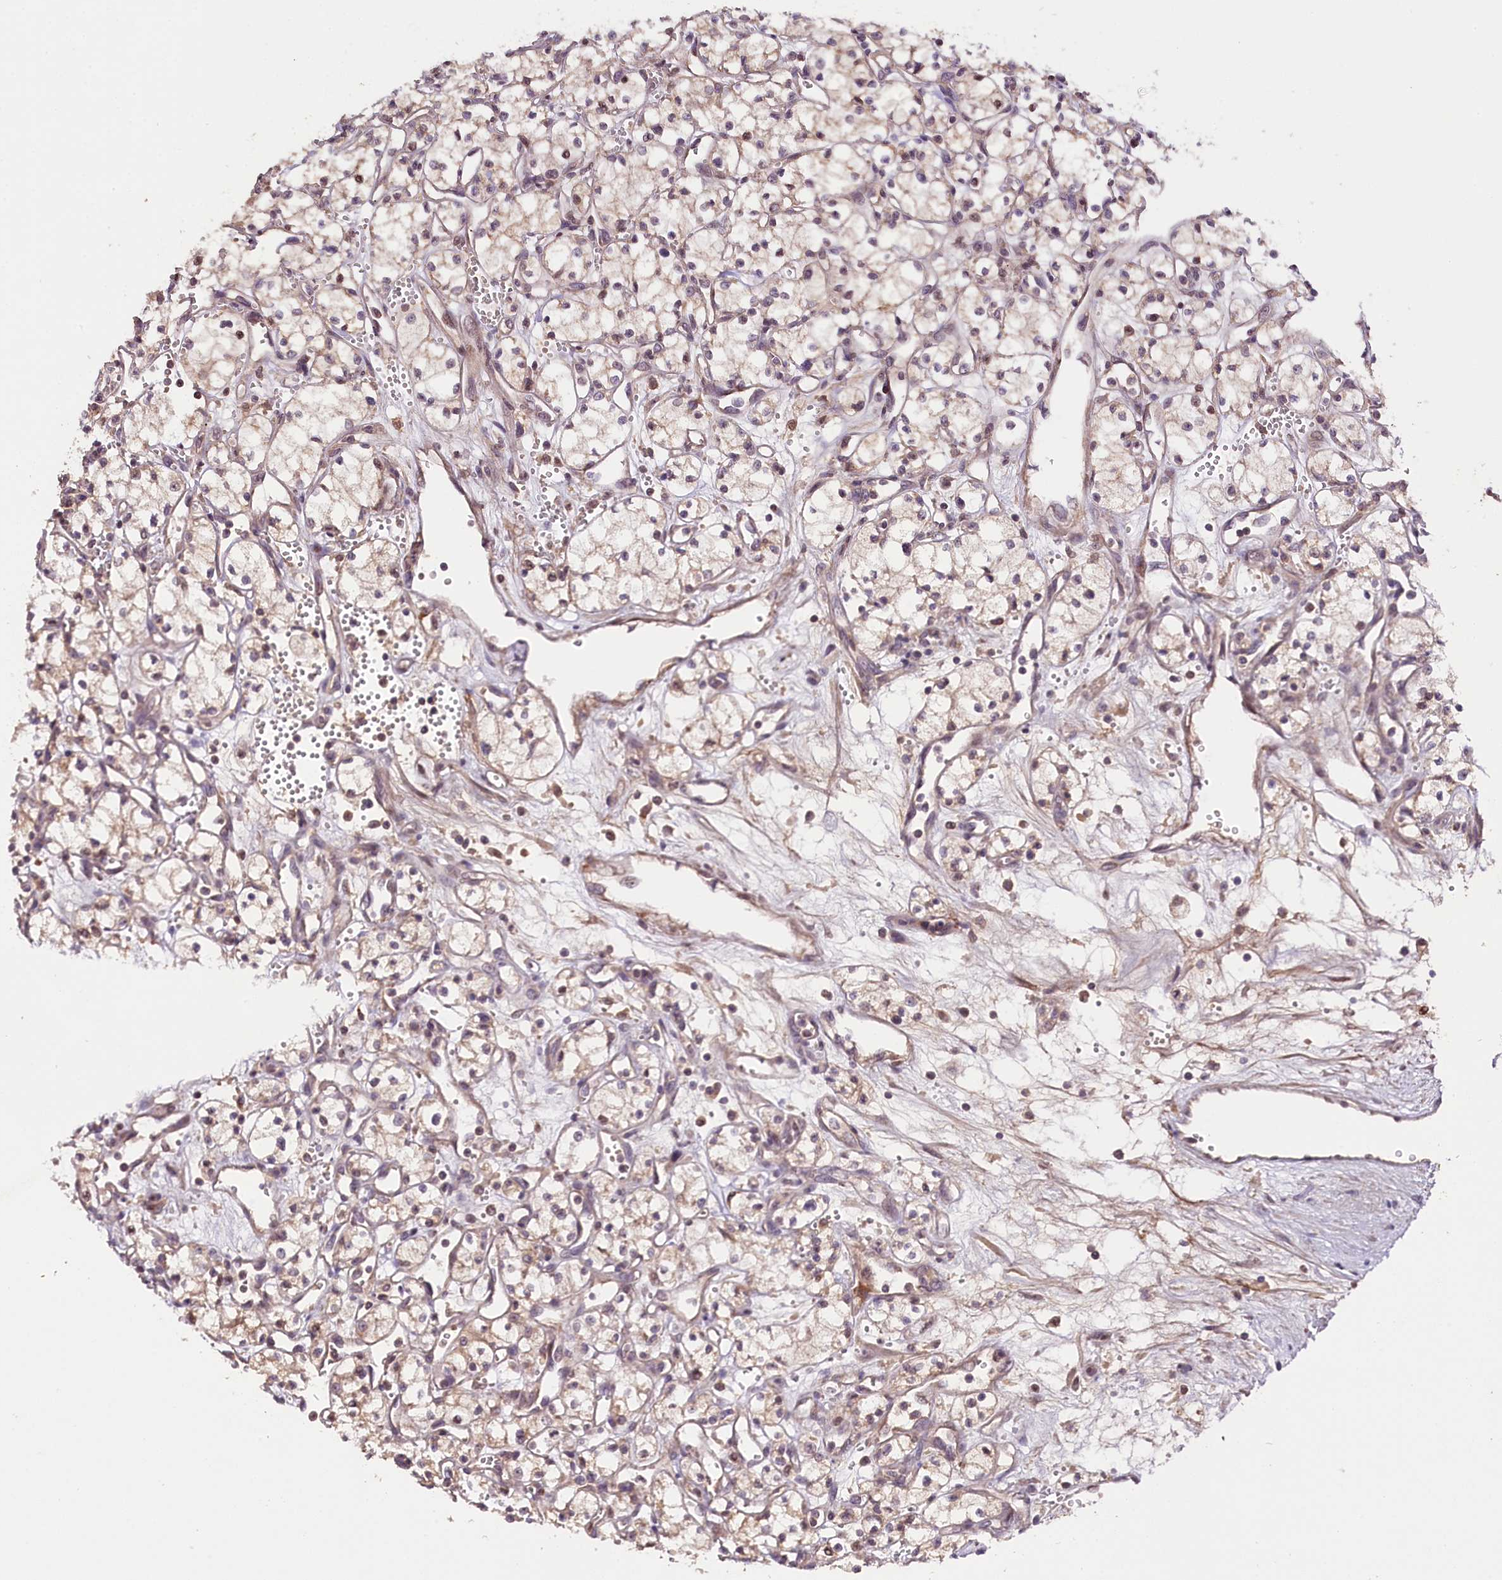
{"staining": {"intensity": "weak", "quantity": "25%-75%", "location": "cytoplasmic/membranous"}, "tissue": "renal cancer", "cell_type": "Tumor cells", "image_type": "cancer", "snomed": [{"axis": "morphology", "description": "Adenocarcinoma, NOS"}, {"axis": "topography", "description": "Kidney"}], "caption": "The histopathology image exhibits immunohistochemical staining of renal cancer. There is weak cytoplasmic/membranous expression is appreciated in approximately 25%-75% of tumor cells. Immunohistochemistry stains the protein of interest in brown and the nuclei are stained blue.", "gene": "ZNF480", "patient": {"sex": "male", "age": 59}}